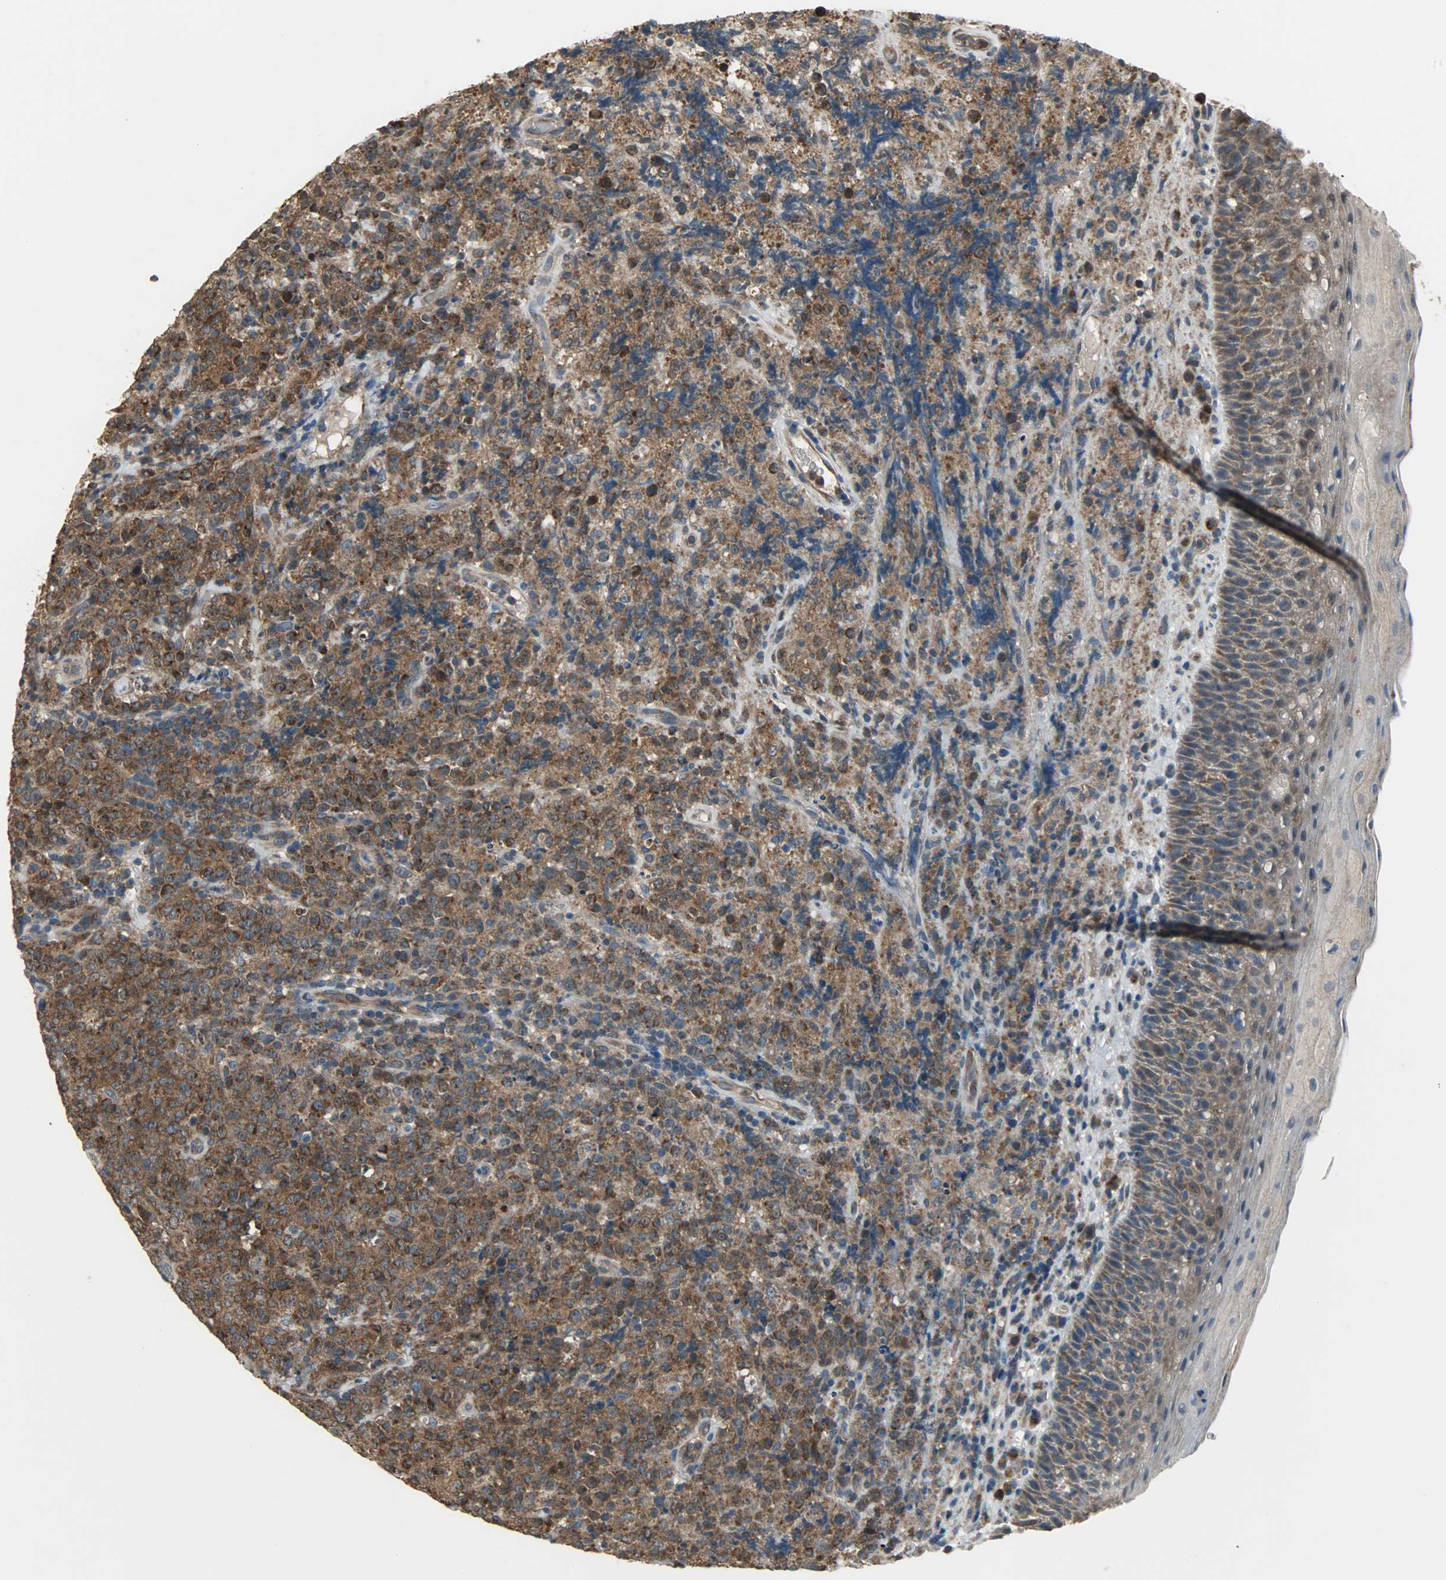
{"staining": {"intensity": "strong", "quantity": ">75%", "location": "cytoplasmic/membranous"}, "tissue": "lymphoma", "cell_type": "Tumor cells", "image_type": "cancer", "snomed": [{"axis": "morphology", "description": "Malignant lymphoma, non-Hodgkin's type, High grade"}, {"axis": "topography", "description": "Tonsil"}], "caption": "Protein expression analysis of lymphoma reveals strong cytoplasmic/membranous staining in about >75% of tumor cells.", "gene": "AMT", "patient": {"sex": "female", "age": 36}}